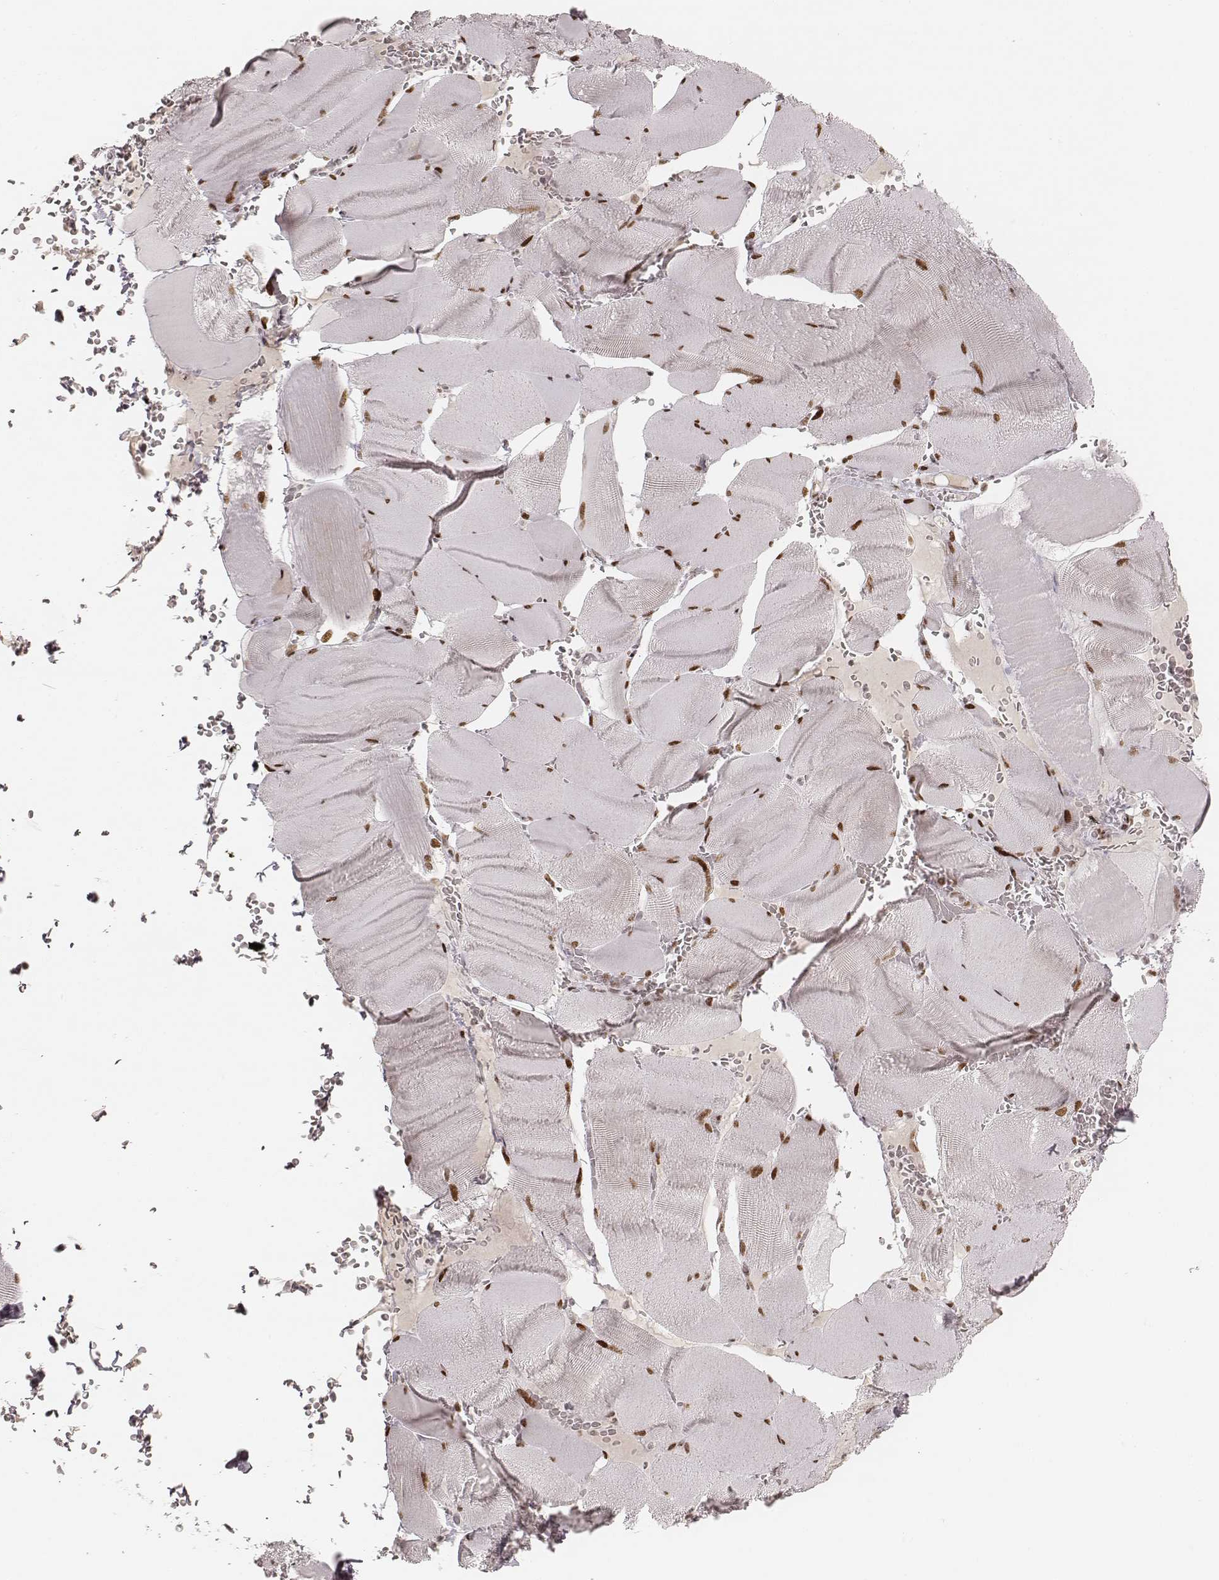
{"staining": {"intensity": "strong", "quantity": ">75%", "location": "nuclear"}, "tissue": "skeletal muscle", "cell_type": "Myocytes", "image_type": "normal", "snomed": [{"axis": "morphology", "description": "Normal tissue, NOS"}, {"axis": "topography", "description": "Skeletal muscle"}], "caption": "The histopathology image shows staining of benign skeletal muscle, revealing strong nuclear protein staining (brown color) within myocytes.", "gene": "HNRNPC", "patient": {"sex": "male", "age": 56}}